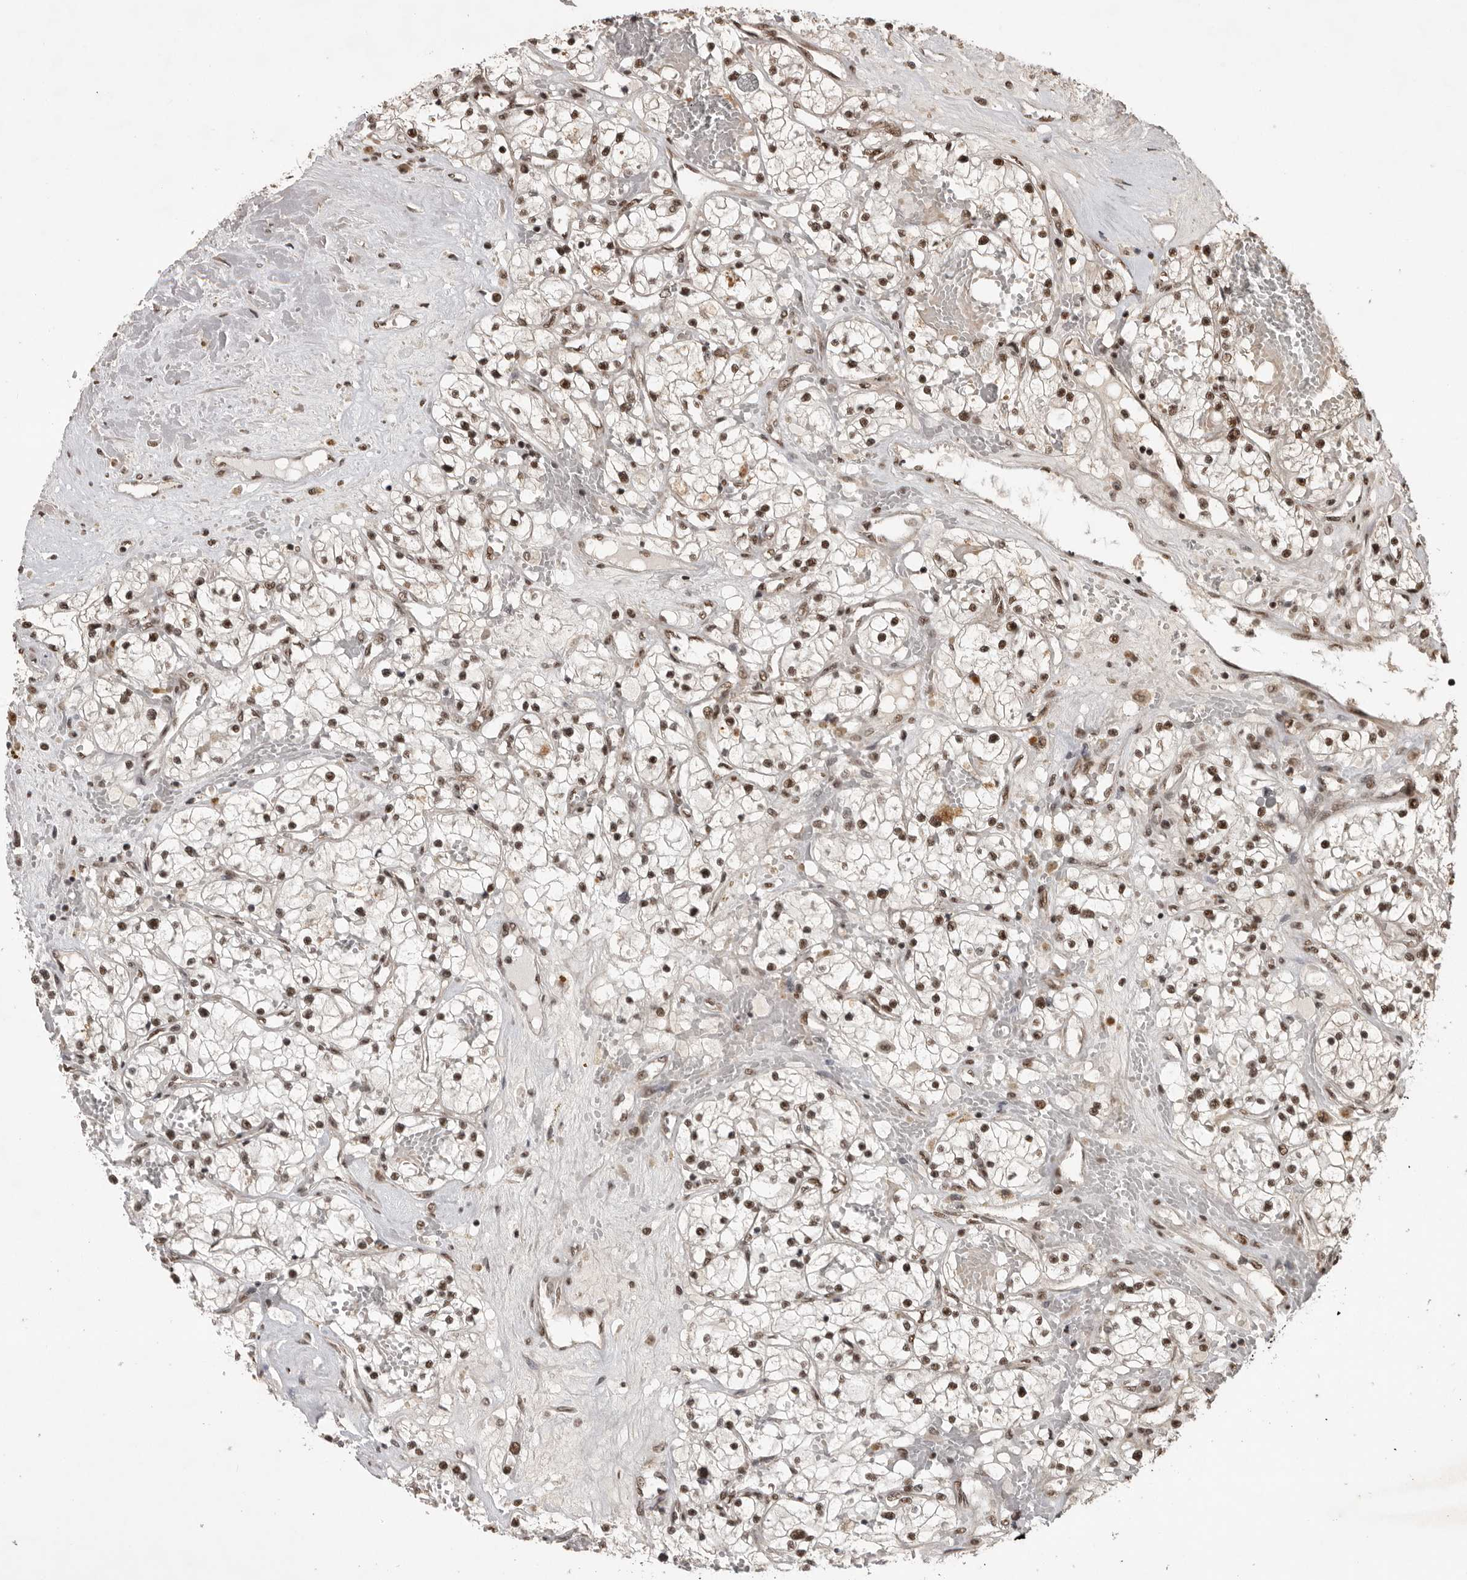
{"staining": {"intensity": "strong", "quantity": ">75%", "location": "nuclear"}, "tissue": "renal cancer", "cell_type": "Tumor cells", "image_type": "cancer", "snomed": [{"axis": "morphology", "description": "Normal tissue, NOS"}, {"axis": "morphology", "description": "Adenocarcinoma, NOS"}, {"axis": "topography", "description": "Kidney"}], "caption": "DAB immunohistochemical staining of renal cancer (adenocarcinoma) exhibits strong nuclear protein expression in approximately >75% of tumor cells.", "gene": "CBLL1", "patient": {"sex": "male", "age": 68}}